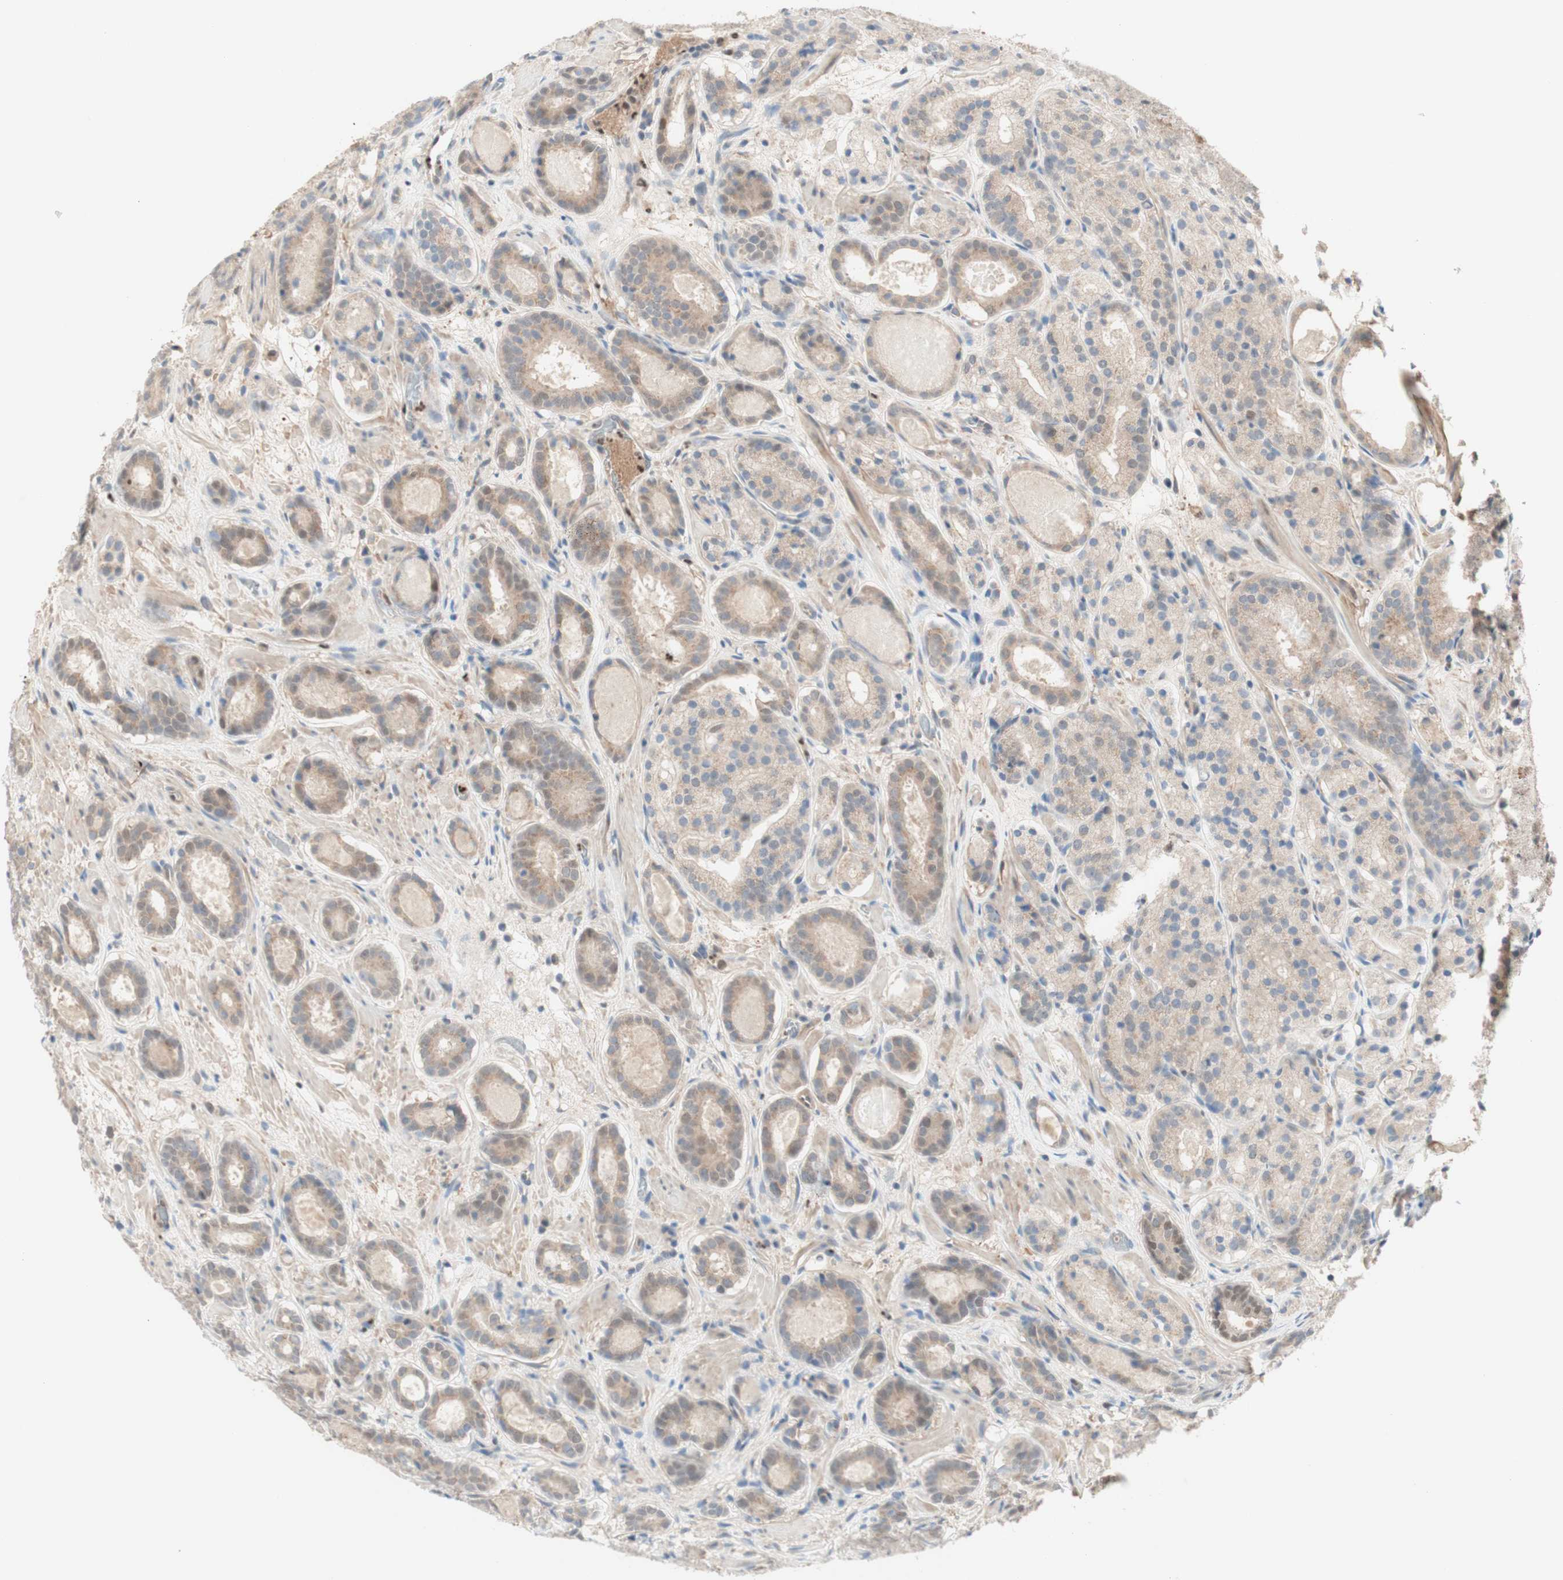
{"staining": {"intensity": "weak", "quantity": "25%-75%", "location": "cytoplasmic/membranous"}, "tissue": "prostate cancer", "cell_type": "Tumor cells", "image_type": "cancer", "snomed": [{"axis": "morphology", "description": "Adenocarcinoma, Low grade"}, {"axis": "topography", "description": "Prostate"}], "caption": "Weak cytoplasmic/membranous protein positivity is present in approximately 25%-75% of tumor cells in prostate cancer.", "gene": "RFNG", "patient": {"sex": "male", "age": 69}}